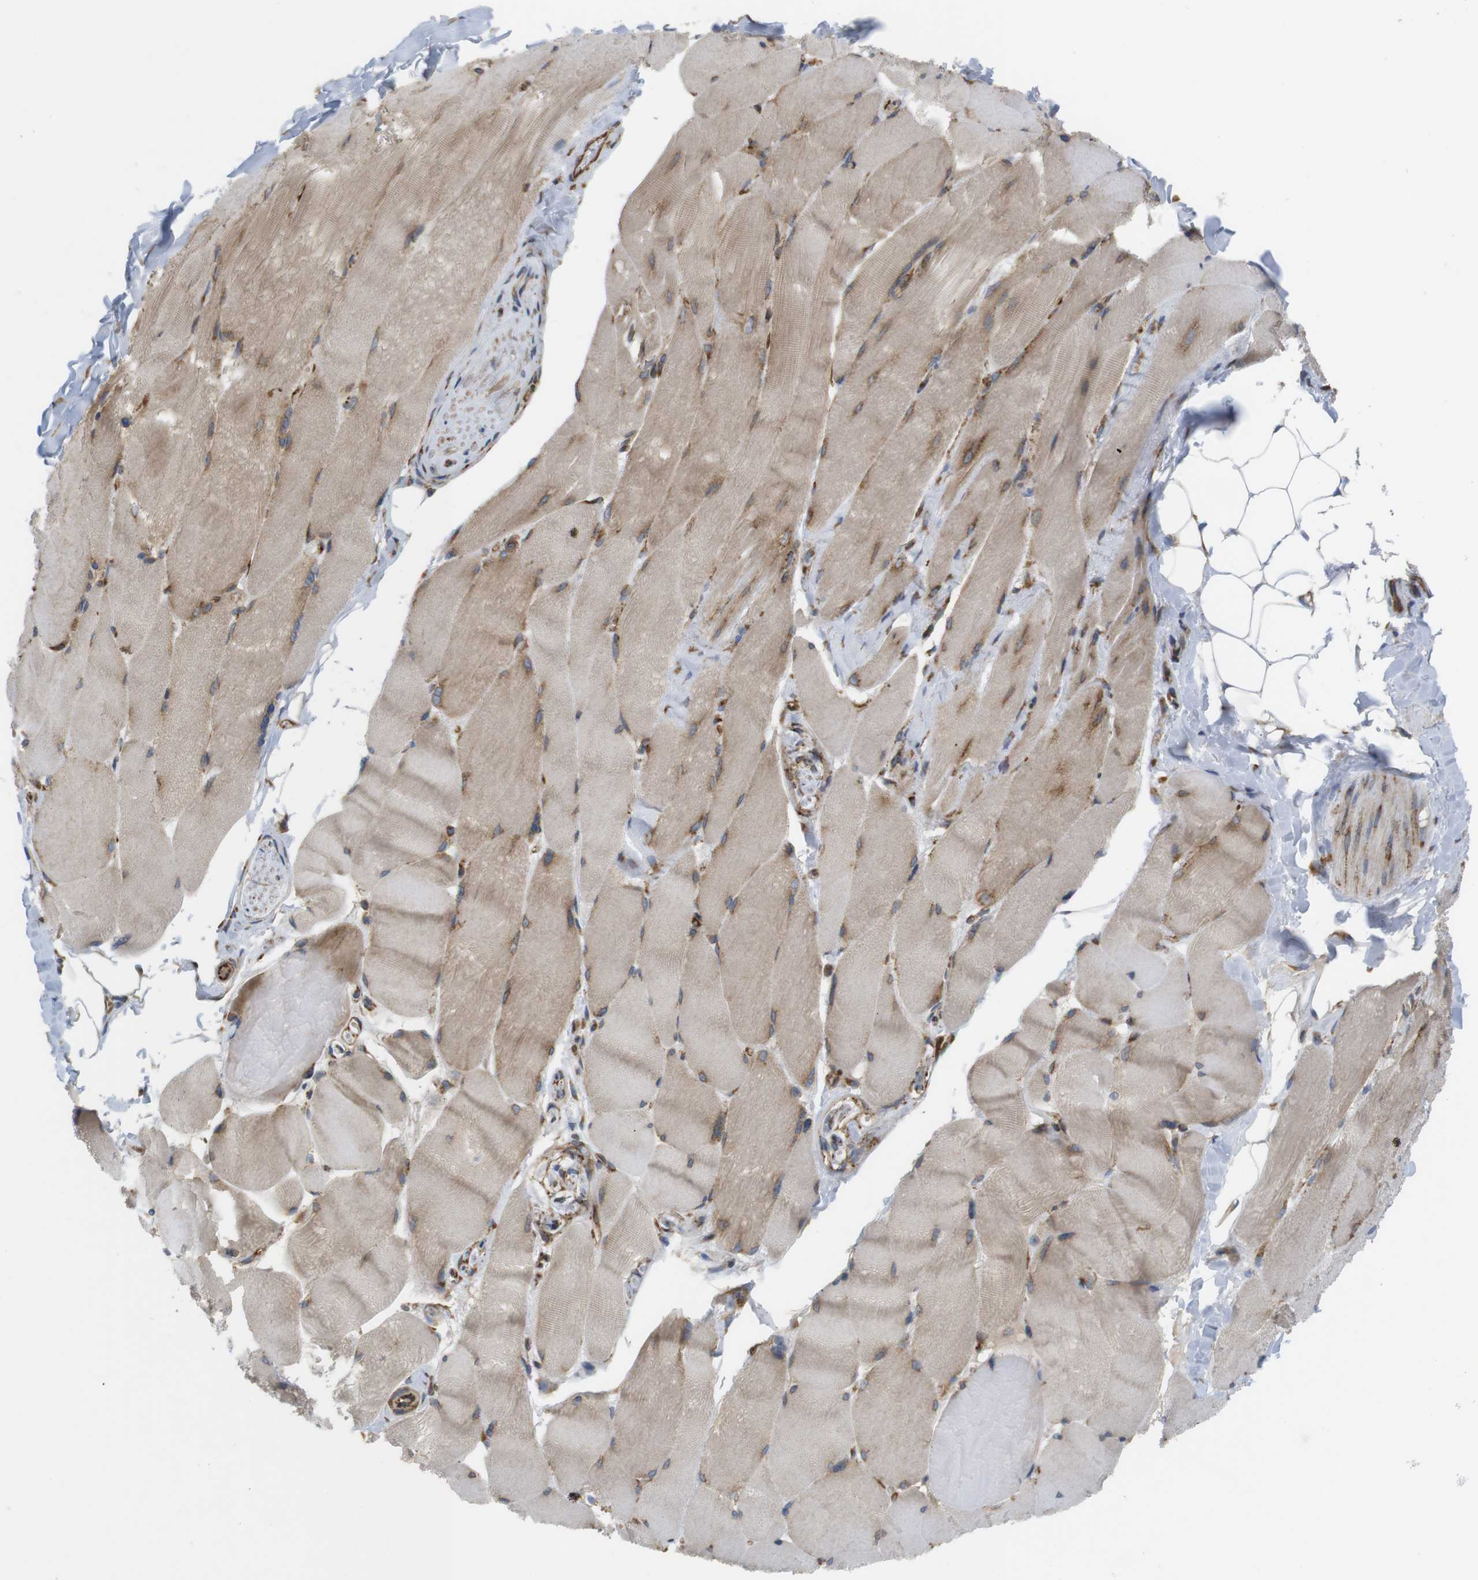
{"staining": {"intensity": "weak", "quantity": ">75%", "location": "cytoplasmic/membranous"}, "tissue": "skeletal muscle", "cell_type": "Myocytes", "image_type": "normal", "snomed": [{"axis": "morphology", "description": "Normal tissue, NOS"}, {"axis": "topography", "description": "Skin"}, {"axis": "topography", "description": "Skeletal muscle"}], "caption": "Protein staining by immunohistochemistry reveals weak cytoplasmic/membranous expression in approximately >75% of myocytes in unremarkable skeletal muscle.", "gene": "PCNX2", "patient": {"sex": "male", "age": 83}}